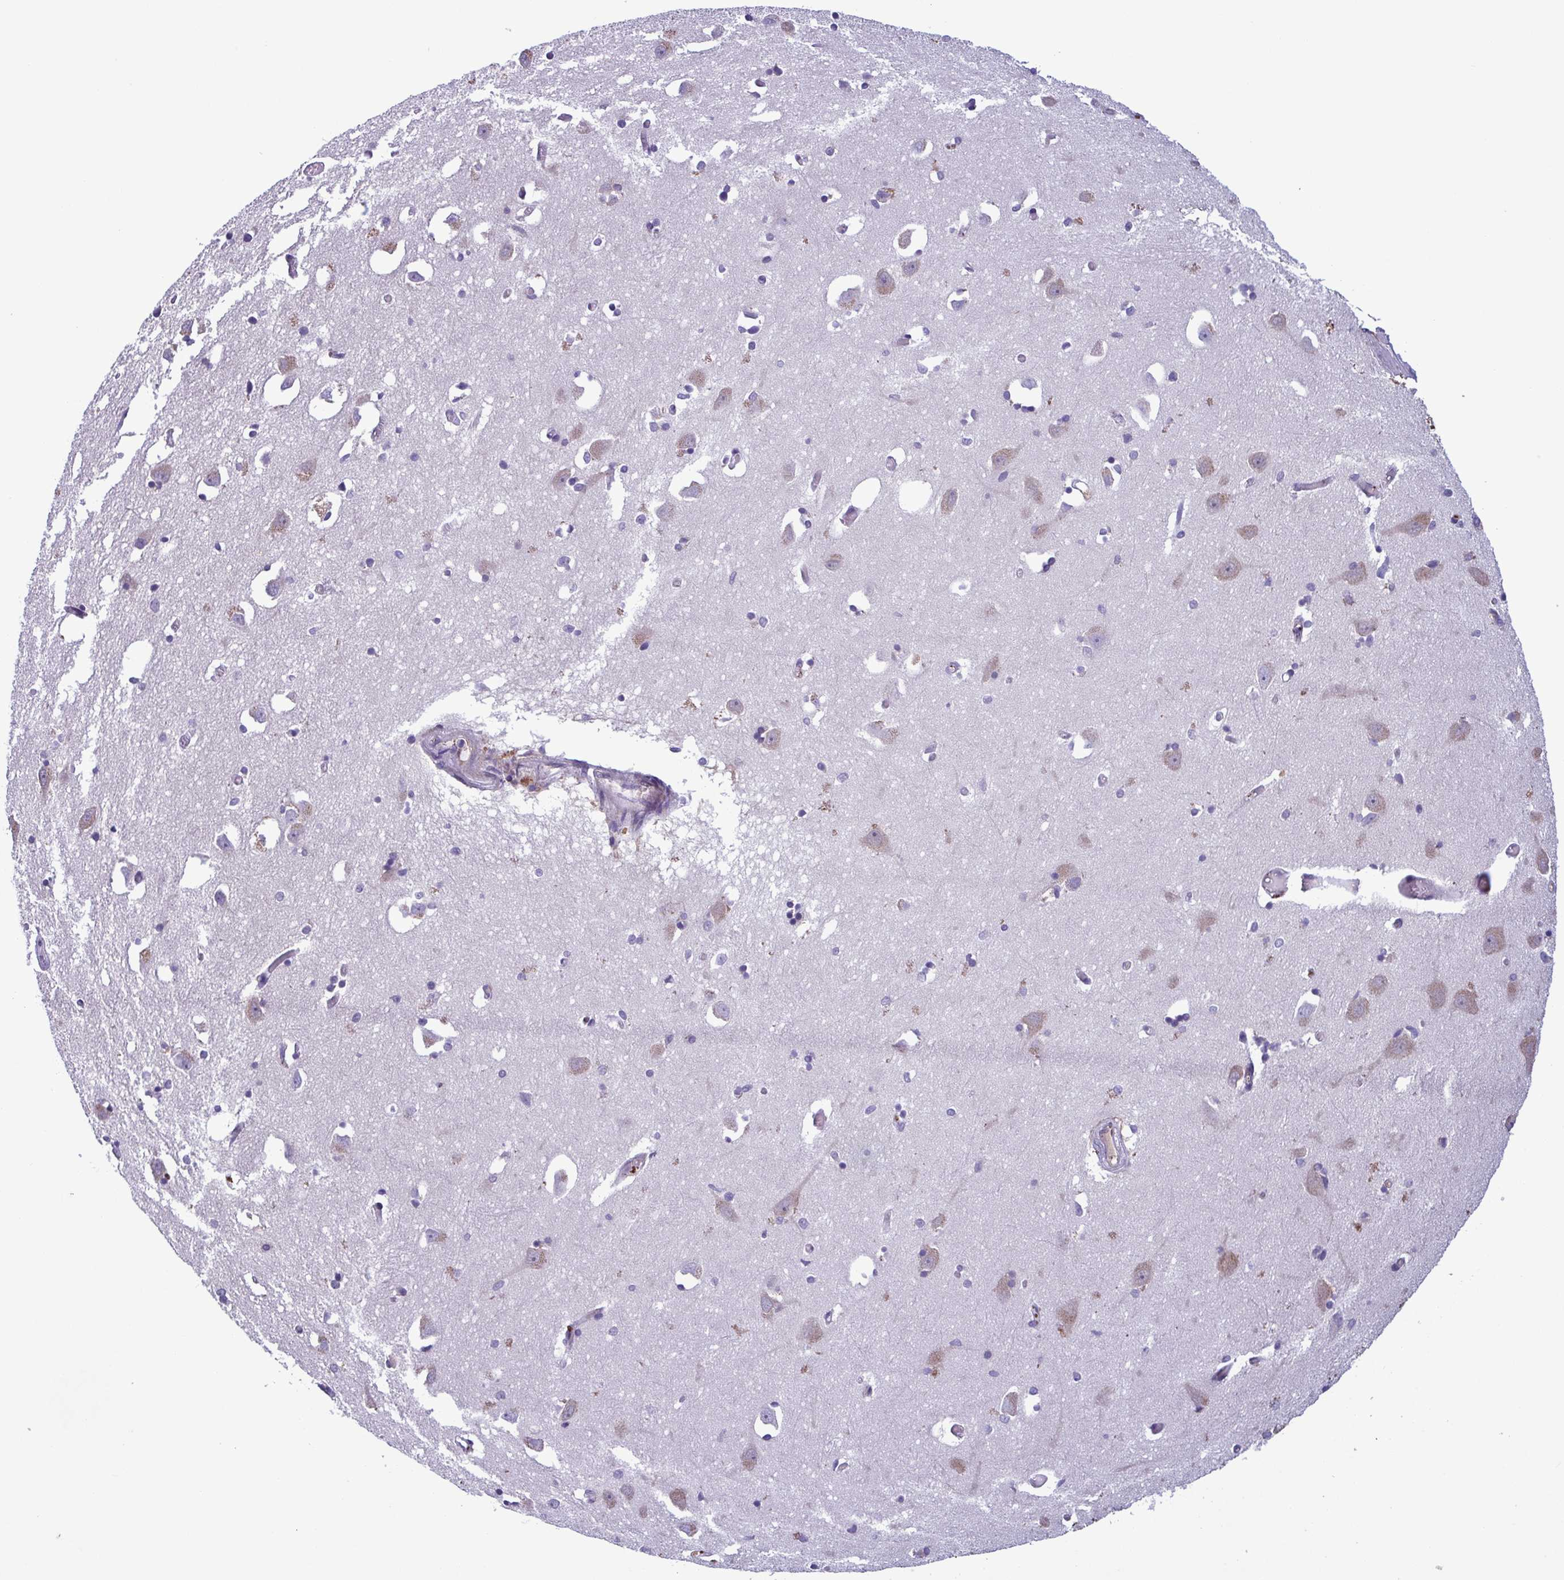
{"staining": {"intensity": "negative", "quantity": "none", "location": "none"}, "tissue": "caudate", "cell_type": "Glial cells", "image_type": "normal", "snomed": [{"axis": "morphology", "description": "Normal tissue, NOS"}, {"axis": "topography", "description": "Lateral ventricle wall"}, {"axis": "topography", "description": "Hippocampus"}], "caption": "A high-resolution micrograph shows immunohistochemistry (IHC) staining of benign caudate, which reveals no significant positivity in glial cells. (DAB (3,3'-diaminobenzidine) IHC, high magnification).", "gene": "F13B", "patient": {"sex": "female", "age": 63}}